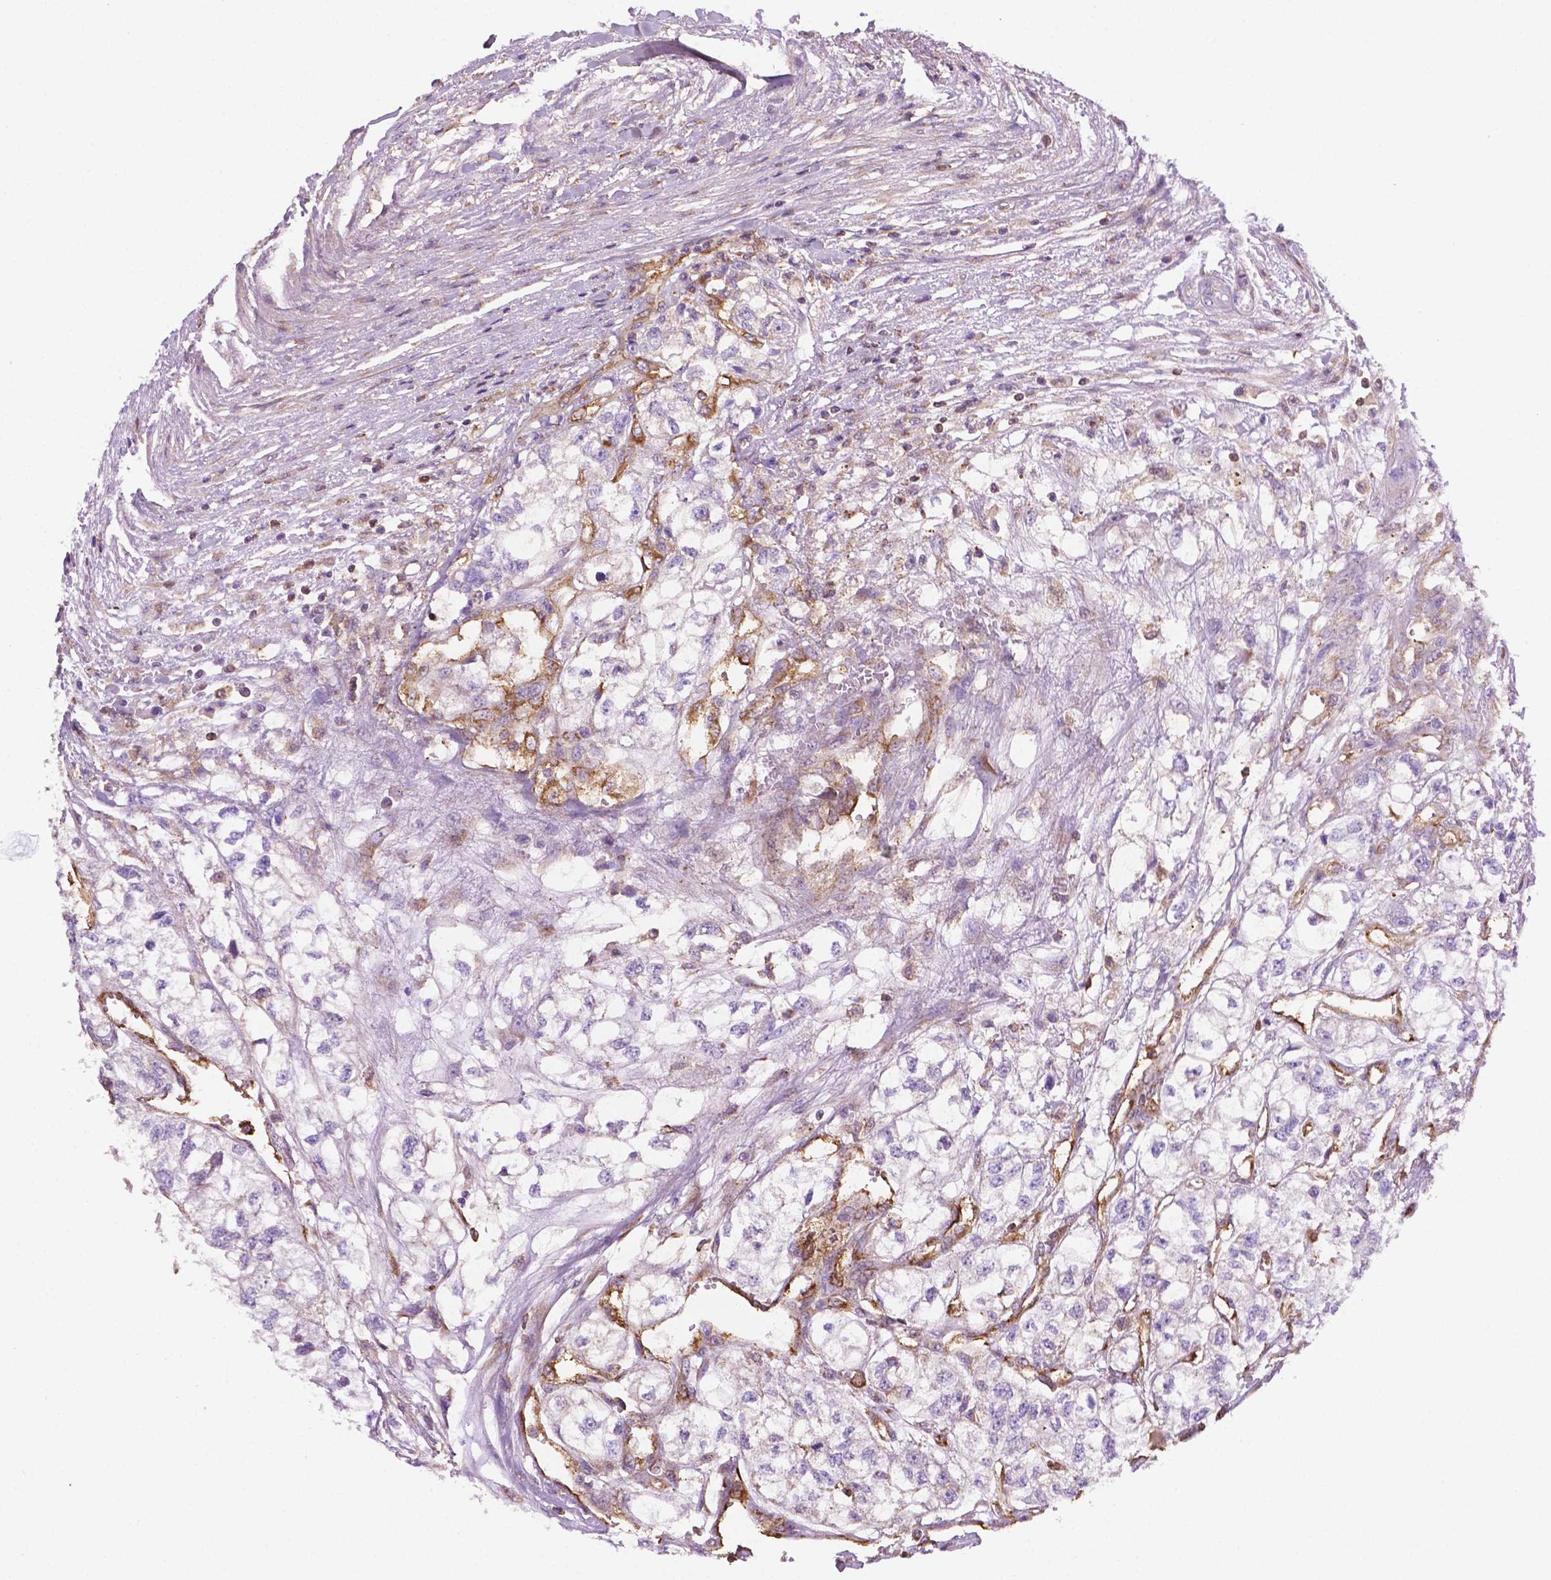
{"staining": {"intensity": "negative", "quantity": "none", "location": "none"}, "tissue": "renal cancer", "cell_type": "Tumor cells", "image_type": "cancer", "snomed": [{"axis": "morphology", "description": "Adenocarcinoma, NOS"}, {"axis": "topography", "description": "Kidney"}], "caption": "Image shows no protein positivity in tumor cells of adenocarcinoma (renal) tissue.", "gene": "DCN", "patient": {"sex": "male", "age": 56}}